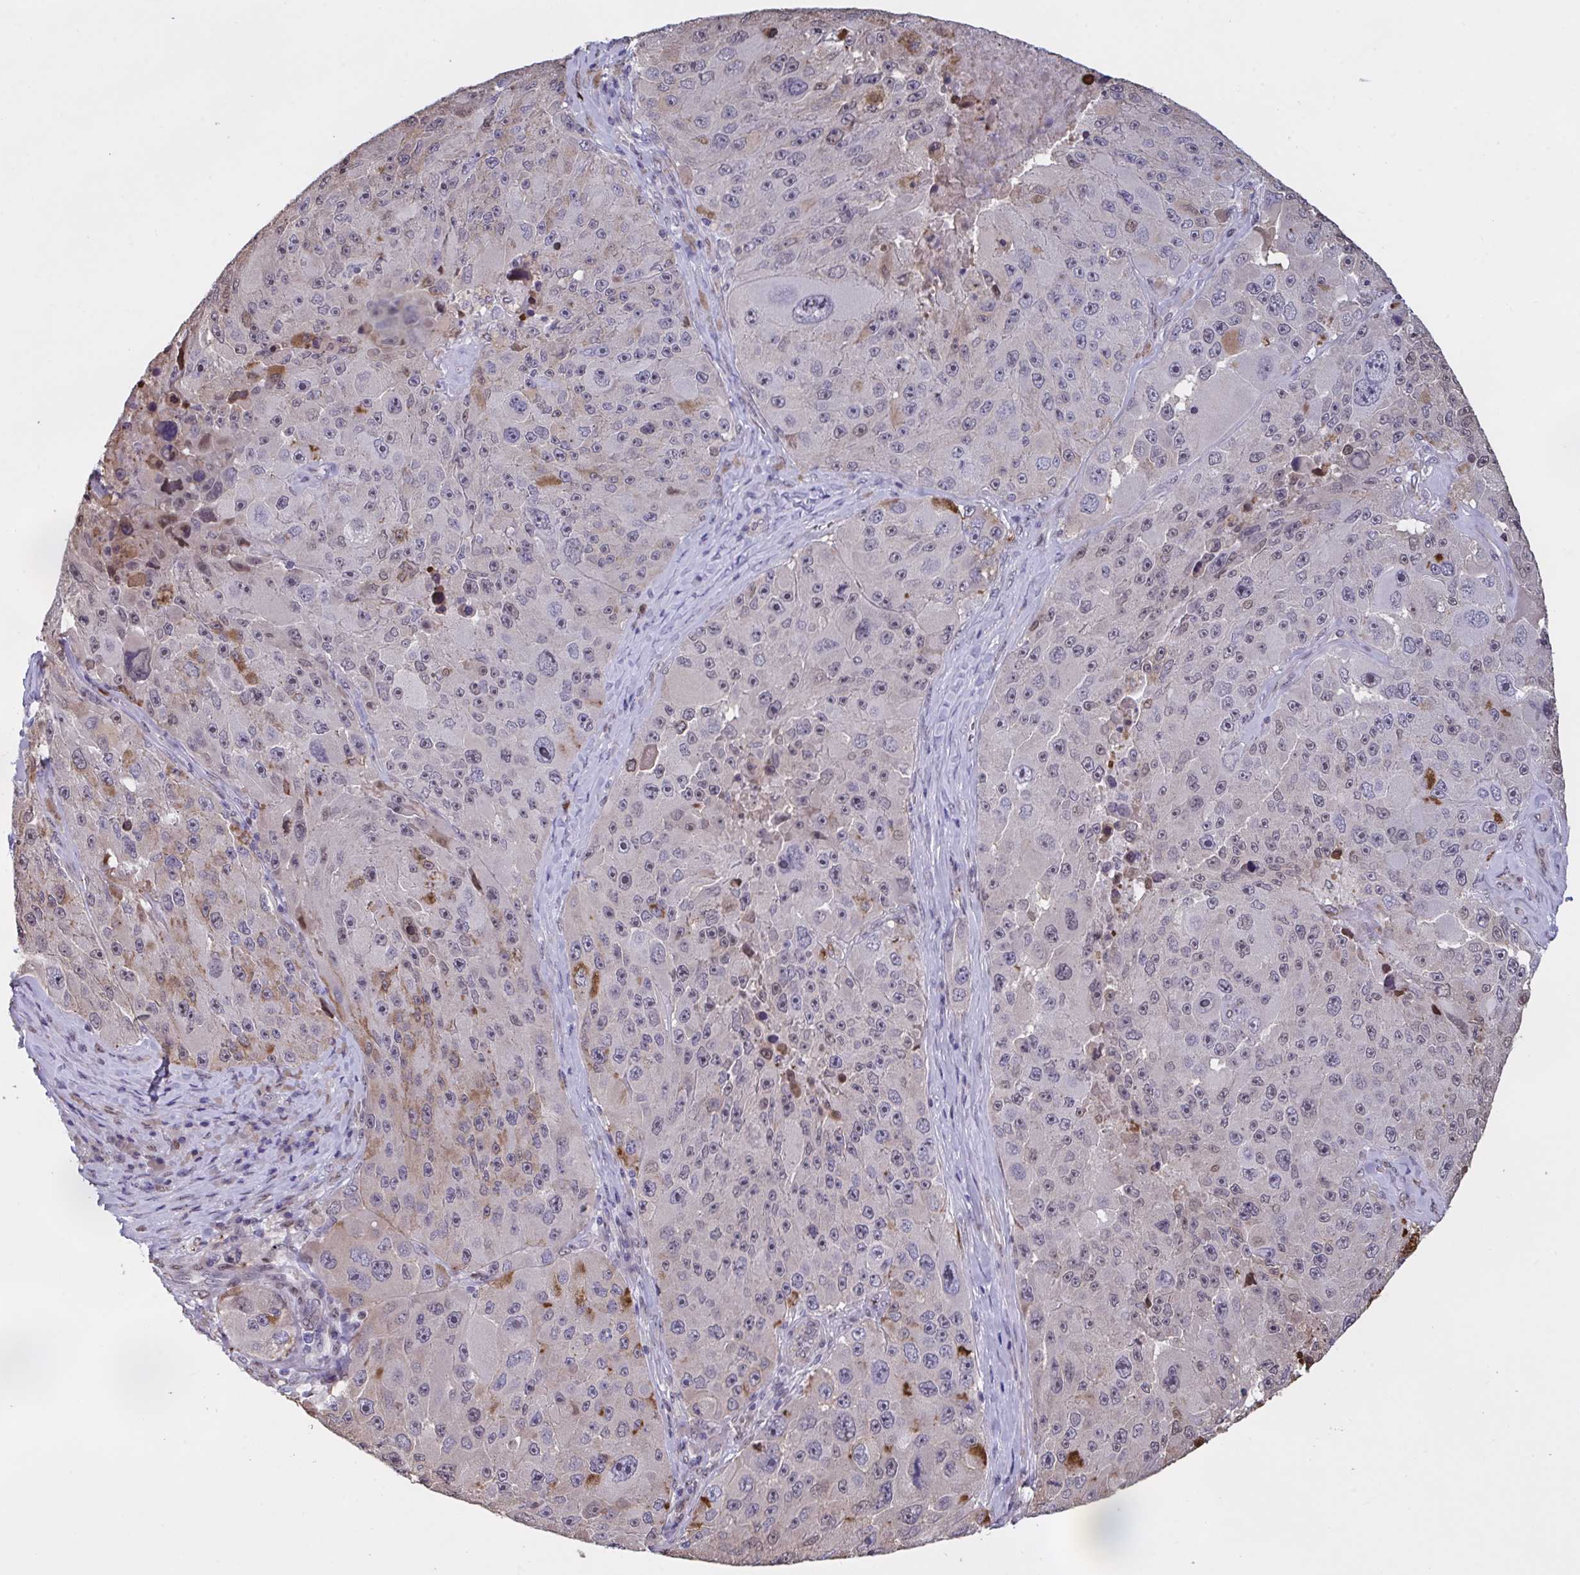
{"staining": {"intensity": "moderate", "quantity": "<25%", "location": "cytoplasmic/membranous,nuclear"}, "tissue": "melanoma", "cell_type": "Tumor cells", "image_type": "cancer", "snomed": [{"axis": "morphology", "description": "Malignant melanoma, Metastatic site"}, {"axis": "topography", "description": "Lymph node"}], "caption": "A high-resolution image shows immunohistochemistry staining of melanoma, which reveals moderate cytoplasmic/membranous and nuclear positivity in approximately <25% of tumor cells.", "gene": "PELI2", "patient": {"sex": "male", "age": 62}}